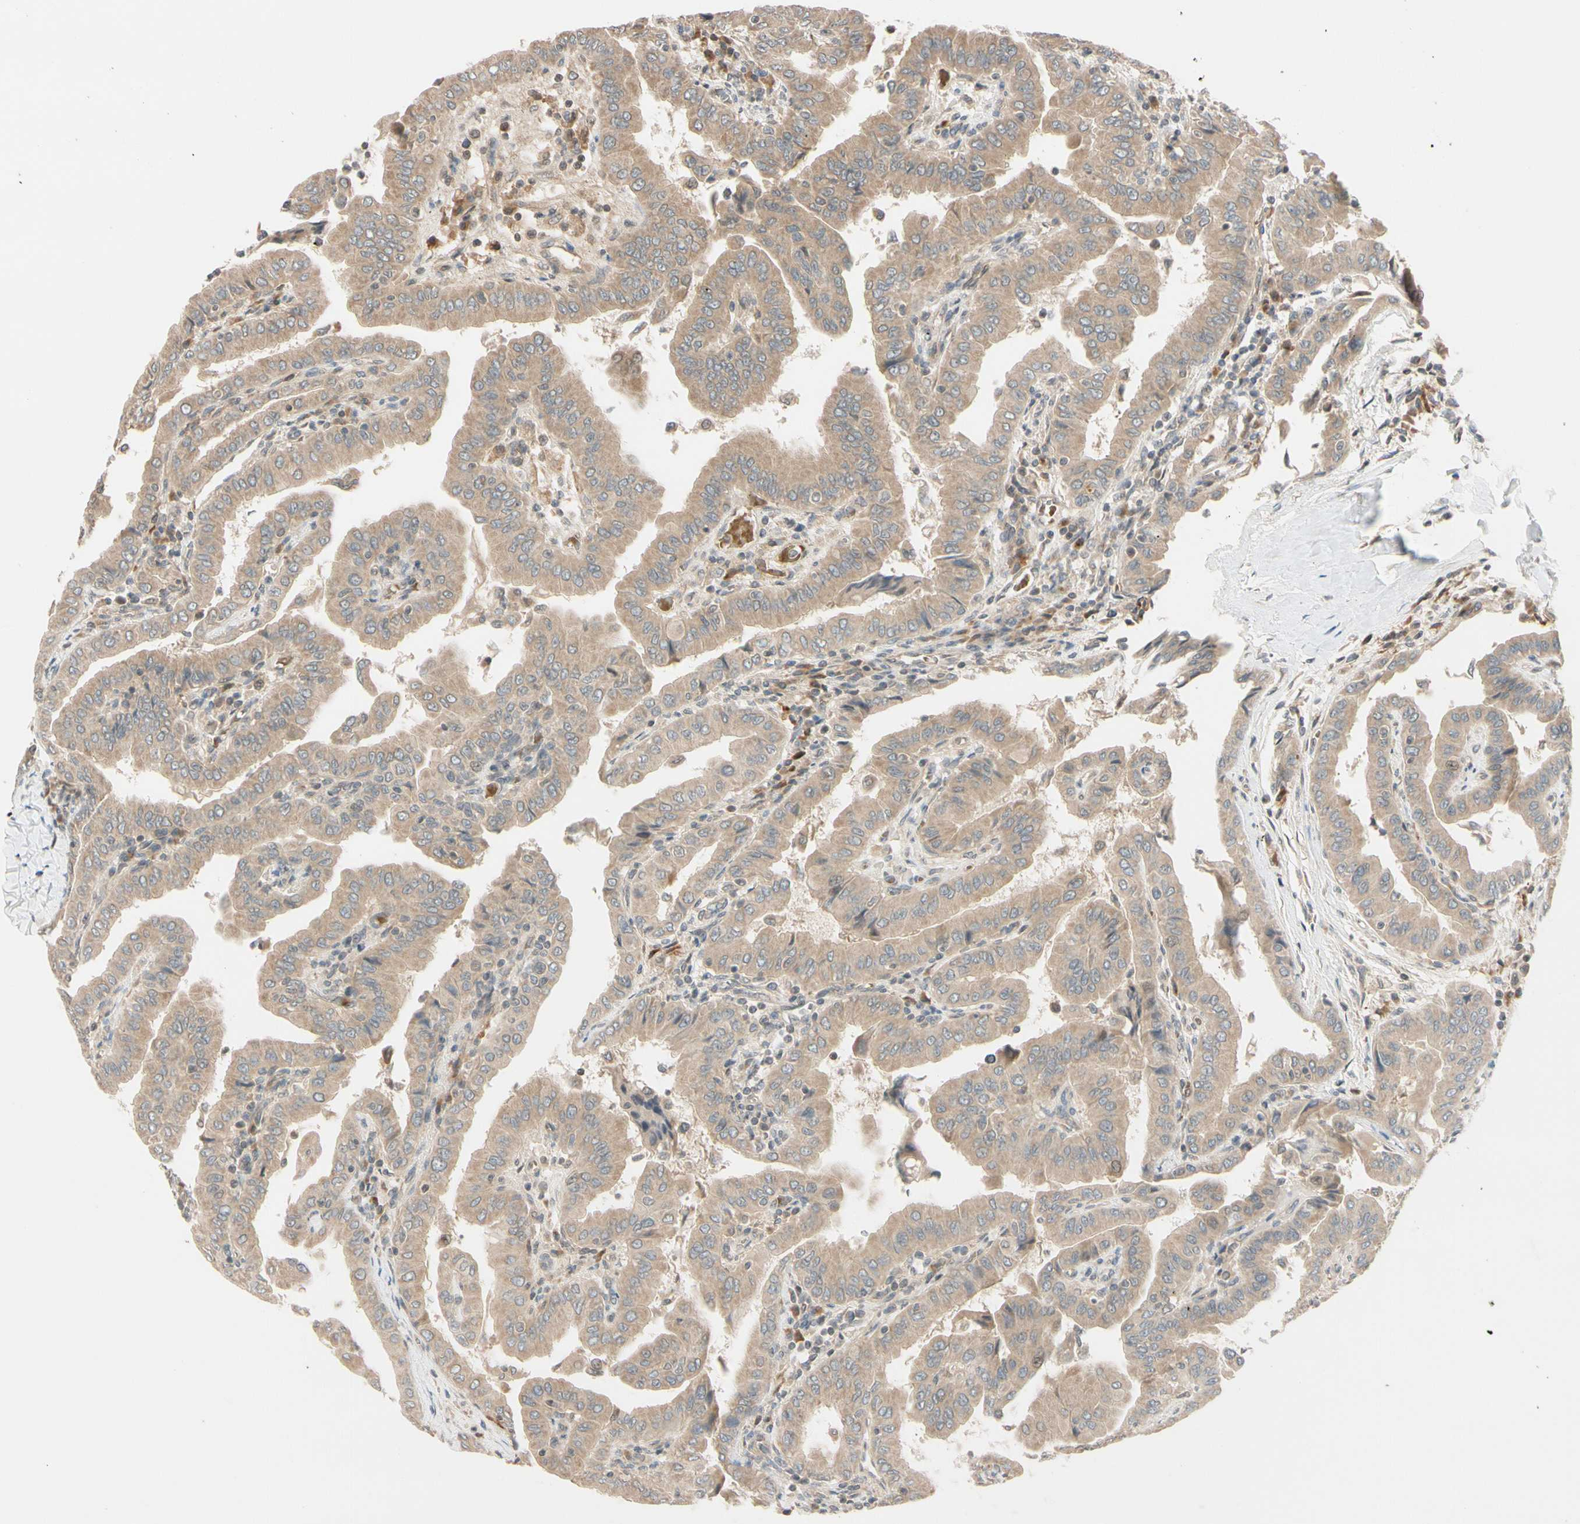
{"staining": {"intensity": "weak", "quantity": ">75%", "location": "cytoplasmic/membranous"}, "tissue": "thyroid cancer", "cell_type": "Tumor cells", "image_type": "cancer", "snomed": [{"axis": "morphology", "description": "Papillary adenocarcinoma, NOS"}, {"axis": "topography", "description": "Thyroid gland"}], "caption": "About >75% of tumor cells in human papillary adenocarcinoma (thyroid) exhibit weak cytoplasmic/membranous protein staining as visualized by brown immunohistochemical staining.", "gene": "FGF10", "patient": {"sex": "male", "age": 33}}